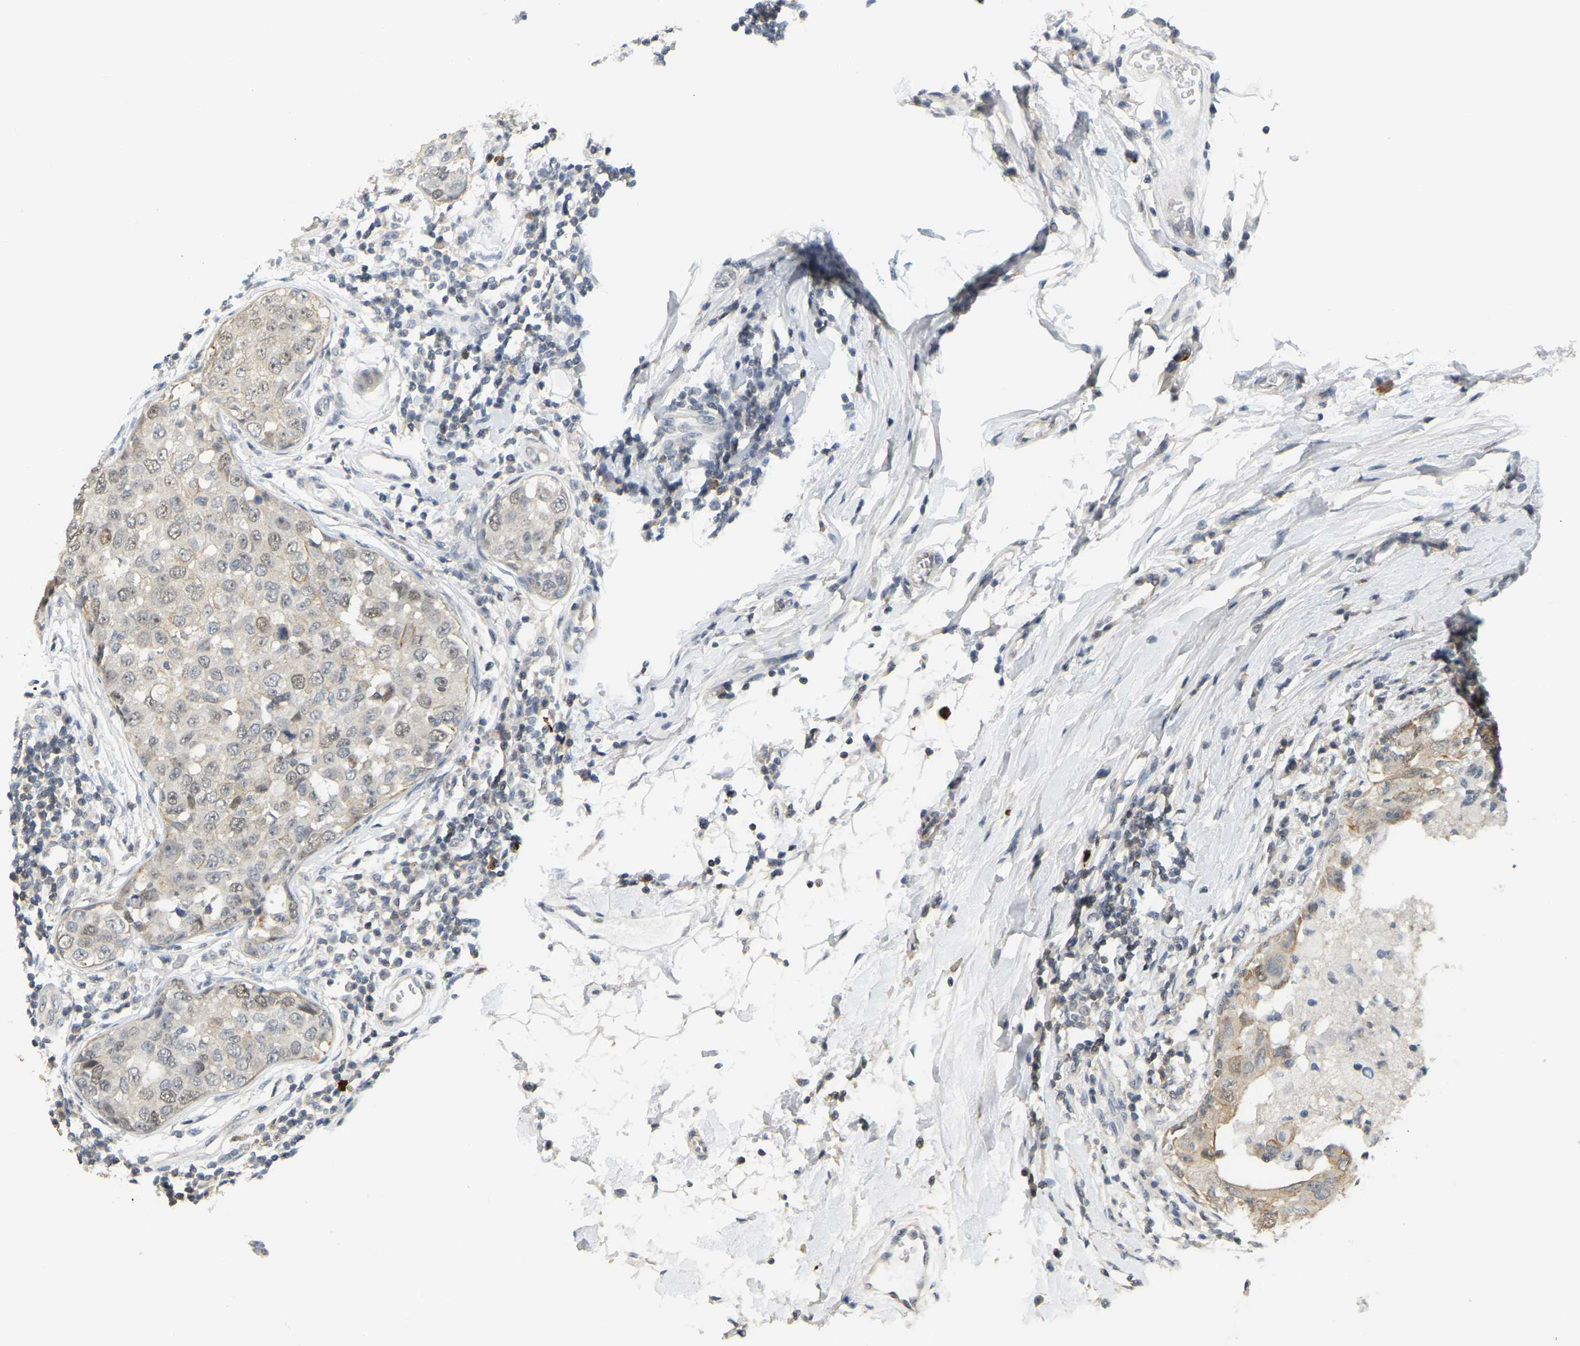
{"staining": {"intensity": "weak", "quantity": "25%-75%", "location": "cytoplasmic/membranous,nuclear"}, "tissue": "breast cancer", "cell_type": "Tumor cells", "image_type": "cancer", "snomed": [{"axis": "morphology", "description": "Duct carcinoma"}, {"axis": "topography", "description": "Breast"}], "caption": "This is a photomicrograph of immunohistochemistry staining of breast cancer (invasive ductal carcinoma), which shows weak expression in the cytoplasmic/membranous and nuclear of tumor cells.", "gene": "BRF2", "patient": {"sex": "female", "age": 27}}